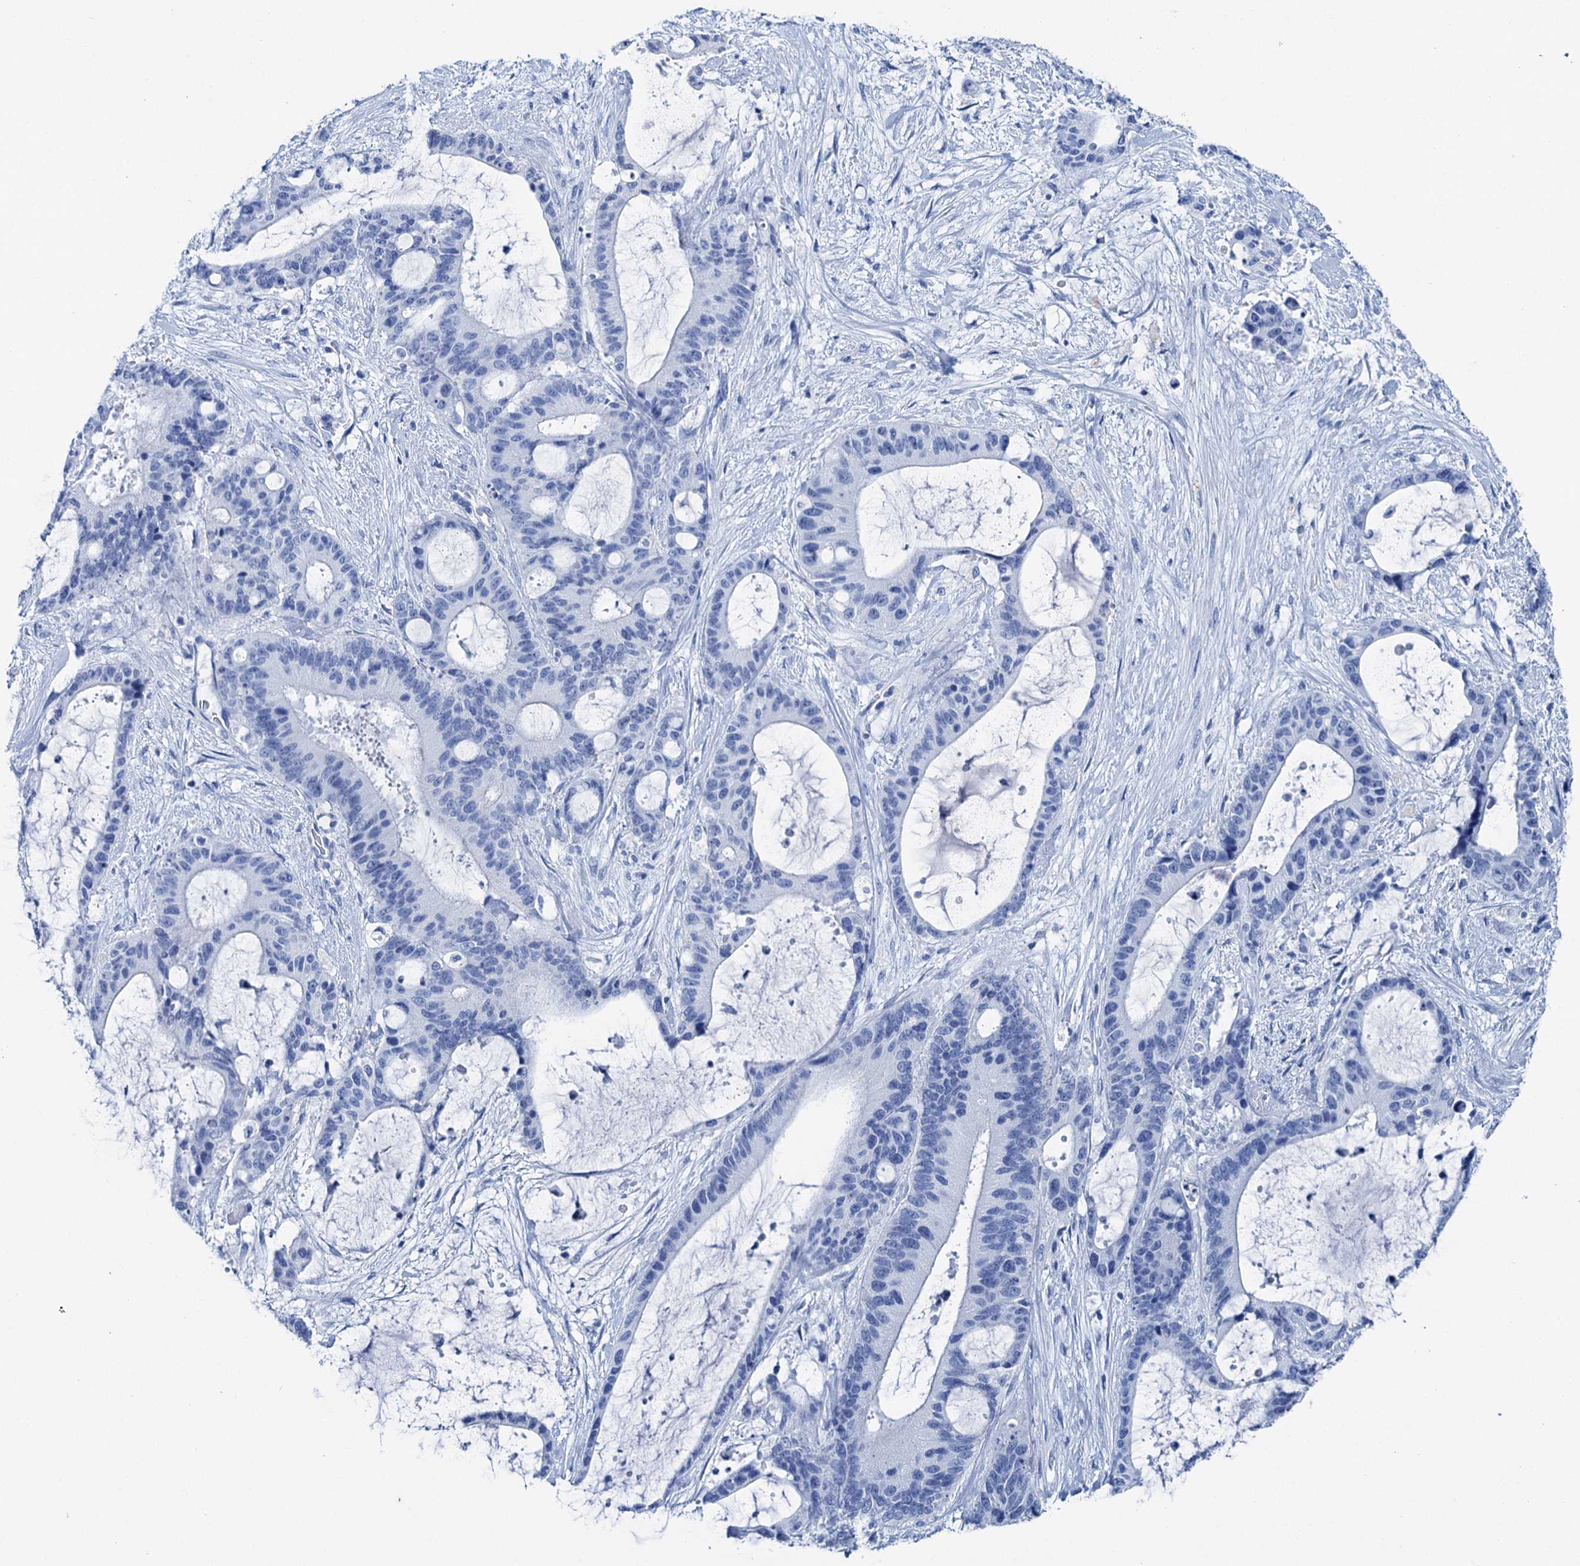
{"staining": {"intensity": "negative", "quantity": "none", "location": "none"}, "tissue": "liver cancer", "cell_type": "Tumor cells", "image_type": "cancer", "snomed": [{"axis": "morphology", "description": "Normal tissue, NOS"}, {"axis": "morphology", "description": "Cholangiocarcinoma"}, {"axis": "topography", "description": "Liver"}, {"axis": "topography", "description": "Peripheral nerve tissue"}], "caption": "A histopathology image of human liver cholangiocarcinoma is negative for staining in tumor cells.", "gene": "BRINP1", "patient": {"sex": "female", "age": 73}}